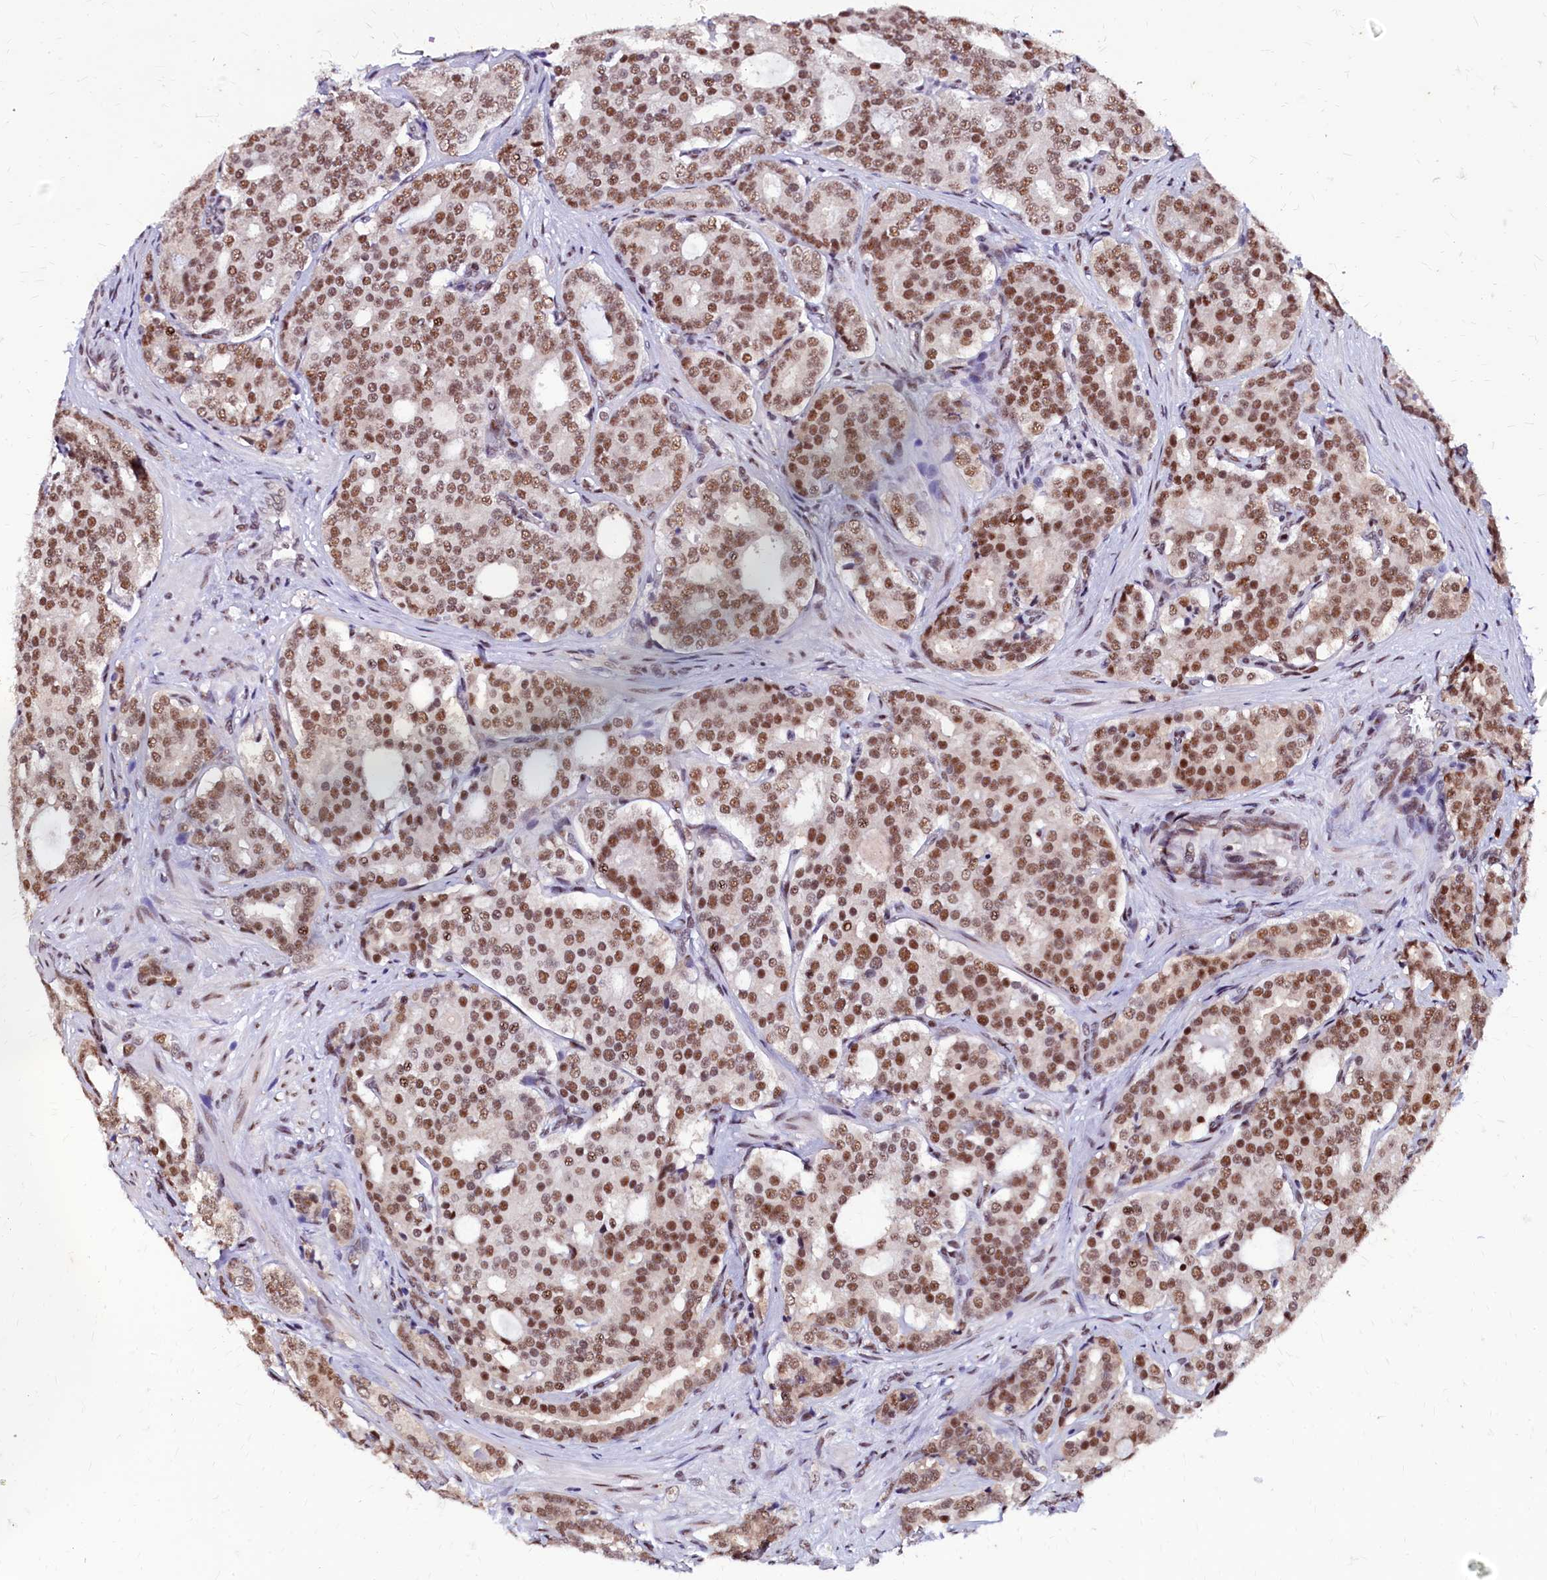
{"staining": {"intensity": "moderate", "quantity": ">75%", "location": "nuclear"}, "tissue": "prostate cancer", "cell_type": "Tumor cells", "image_type": "cancer", "snomed": [{"axis": "morphology", "description": "Adenocarcinoma, High grade"}, {"axis": "topography", "description": "Prostate"}], "caption": "High-grade adenocarcinoma (prostate) stained with DAB (3,3'-diaminobenzidine) IHC shows medium levels of moderate nuclear expression in about >75% of tumor cells.", "gene": "CPSF7", "patient": {"sex": "male", "age": 63}}